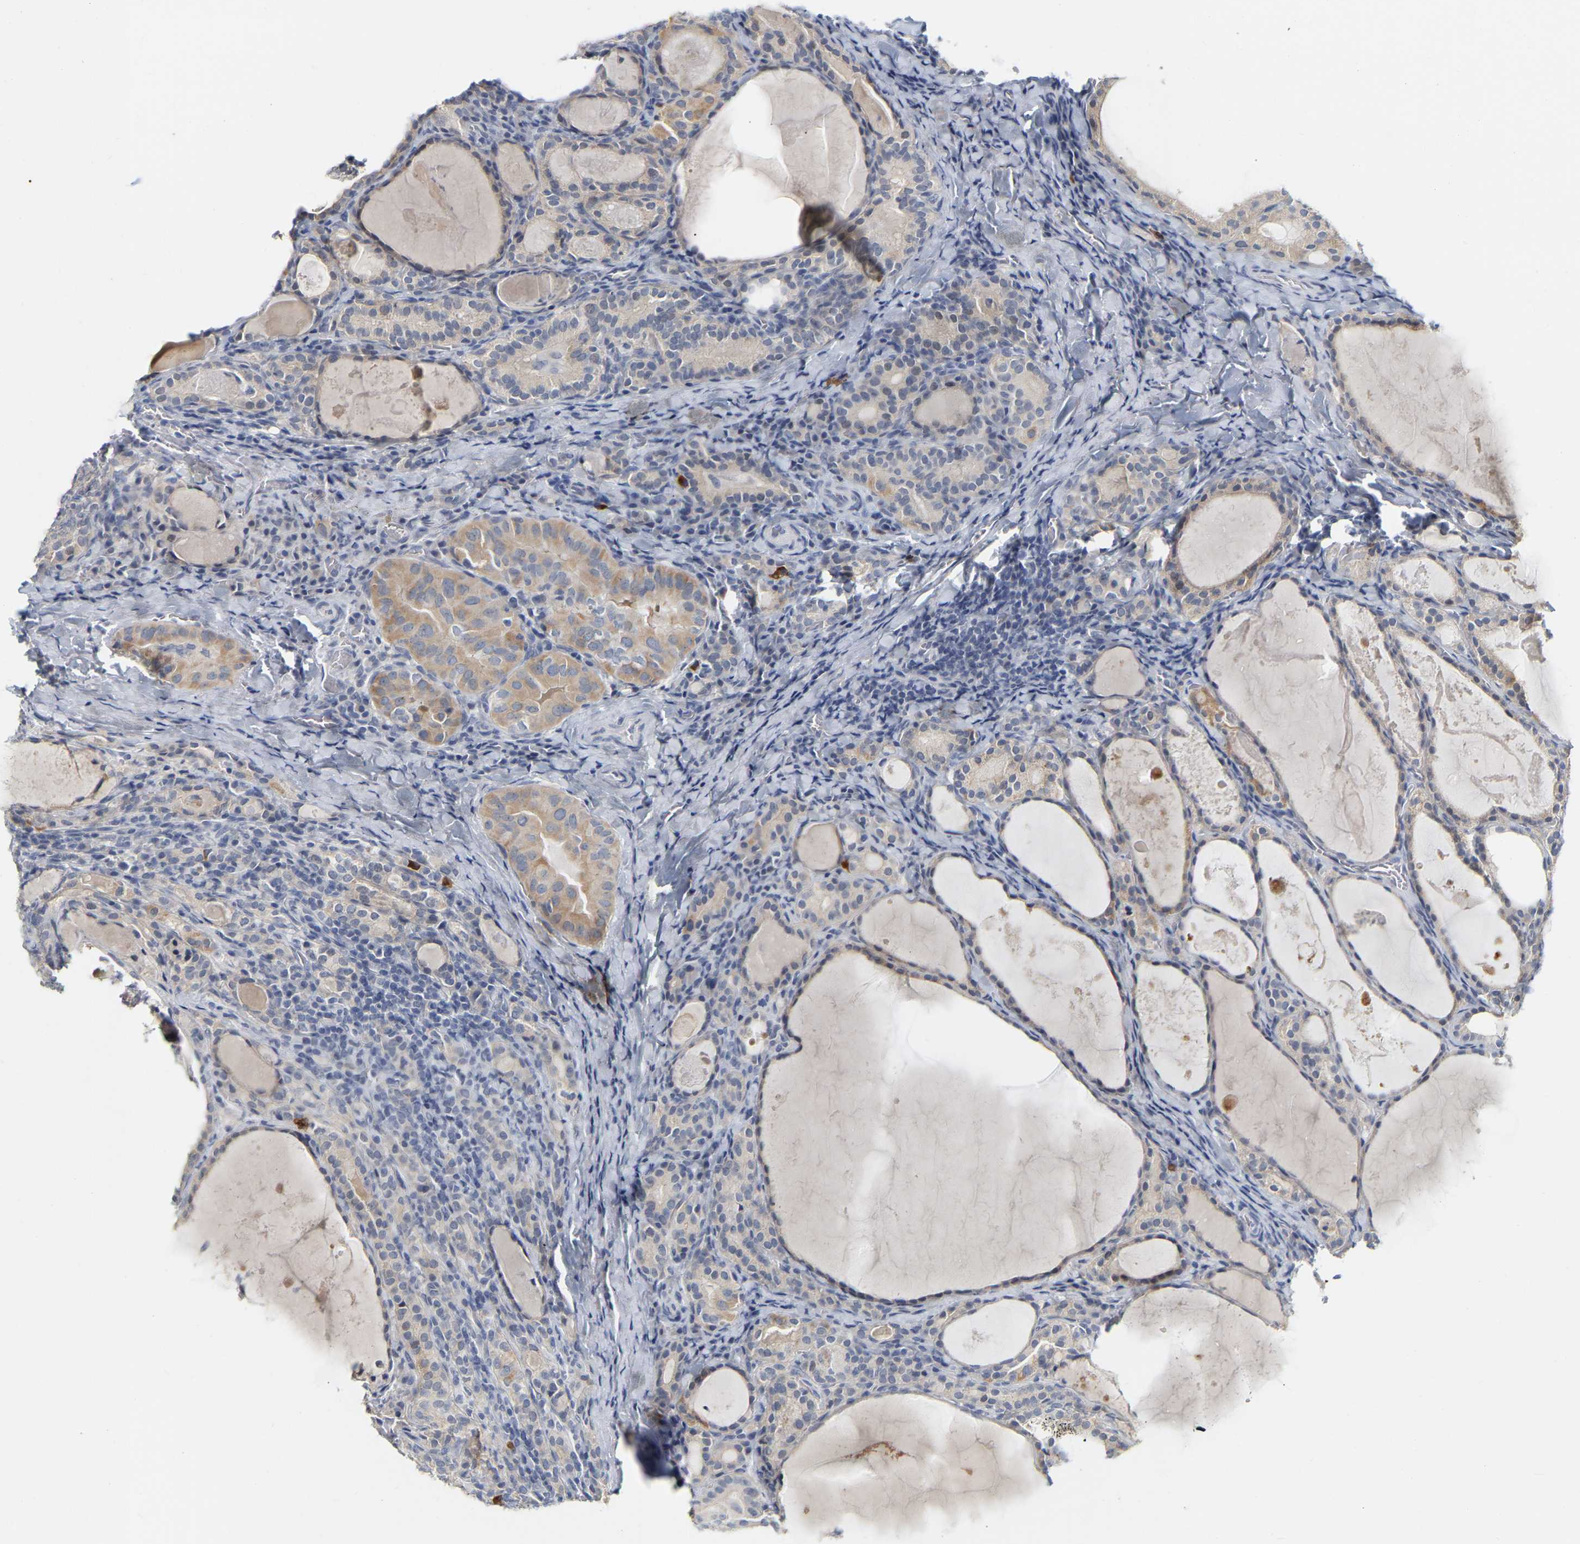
{"staining": {"intensity": "weak", "quantity": ">75%", "location": "cytoplasmic/membranous"}, "tissue": "thyroid cancer", "cell_type": "Tumor cells", "image_type": "cancer", "snomed": [{"axis": "morphology", "description": "Papillary adenocarcinoma, NOS"}, {"axis": "topography", "description": "Thyroid gland"}], "caption": "Thyroid cancer stained with a brown dye reveals weak cytoplasmic/membranous positive staining in about >75% of tumor cells.", "gene": "KRT76", "patient": {"sex": "female", "age": 42}}